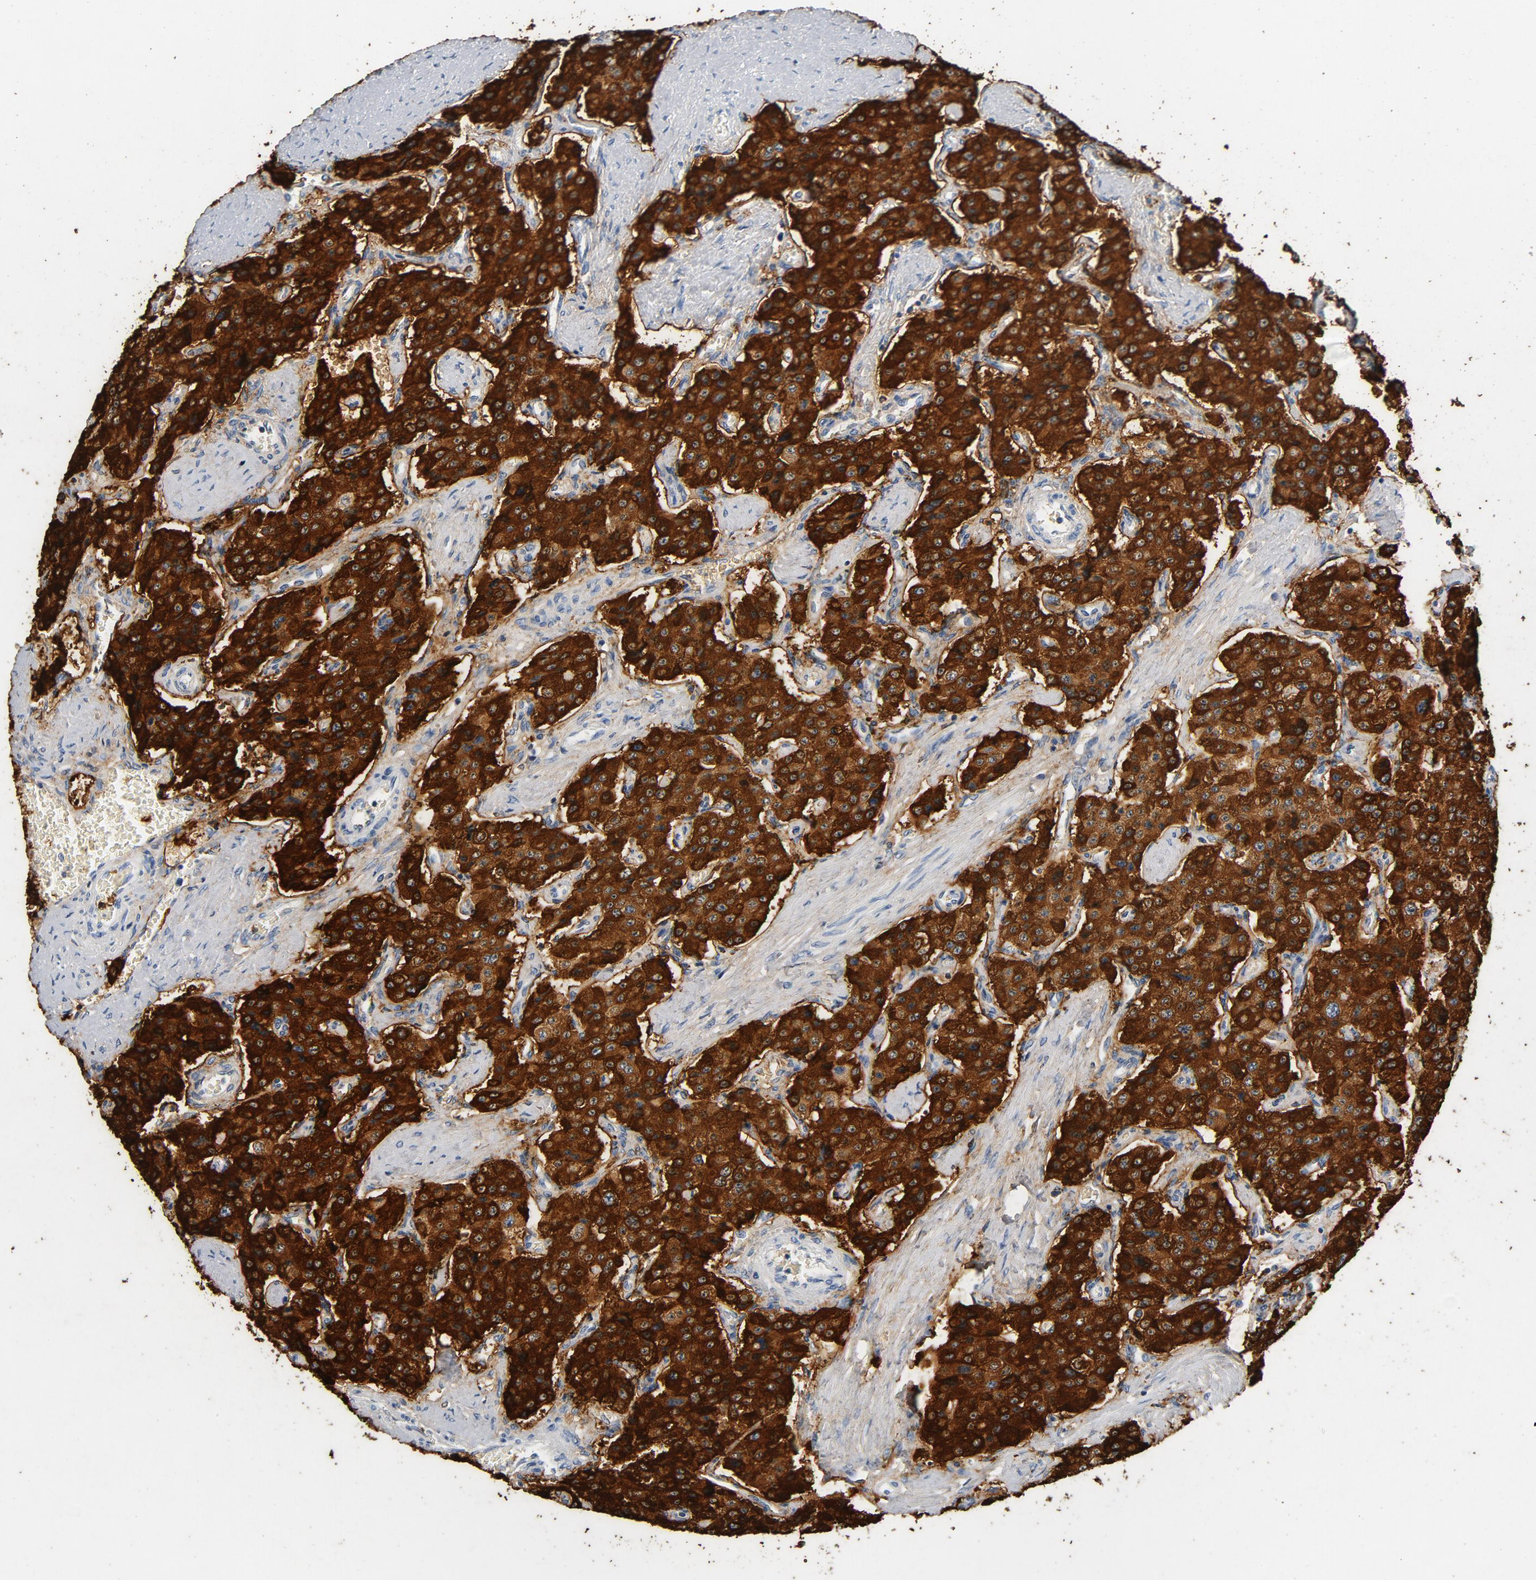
{"staining": {"intensity": "strong", "quantity": ">75%", "location": "cytoplasmic/membranous"}, "tissue": "carcinoid", "cell_type": "Tumor cells", "image_type": "cancer", "snomed": [{"axis": "morphology", "description": "Carcinoid, malignant, NOS"}, {"axis": "topography", "description": "Small intestine"}], "caption": "Malignant carcinoid was stained to show a protein in brown. There is high levels of strong cytoplasmic/membranous positivity in about >75% of tumor cells. (Stains: DAB in brown, nuclei in blue, Microscopy: brightfield microscopy at high magnification).", "gene": "PTPRB", "patient": {"sex": "male", "age": 52}}